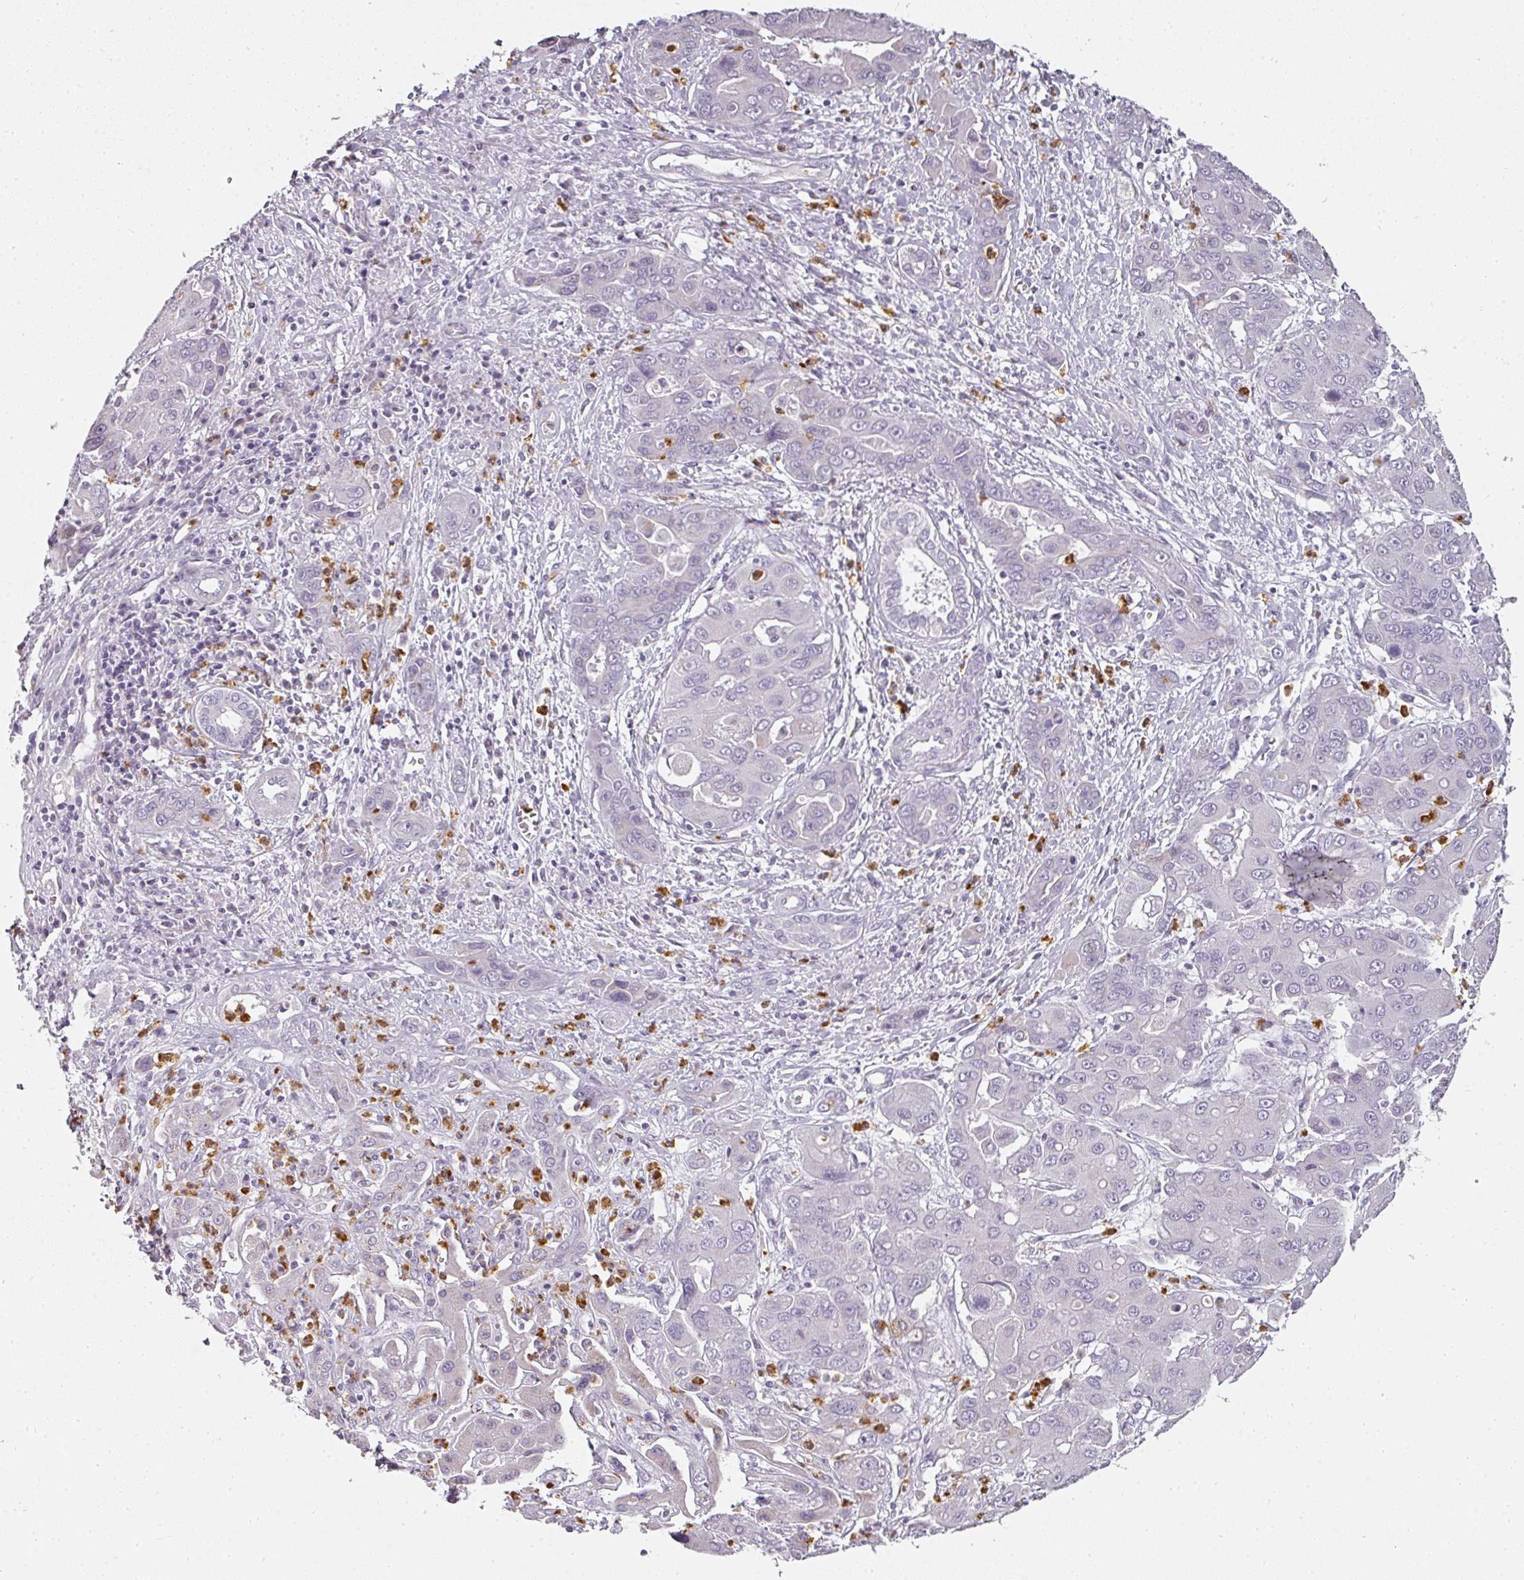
{"staining": {"intensity": "negative", "quantity": "none", "location": "none"}, "tissue": "liver cancer", "cell_type": "Tumor cells", "image_type": "cancer", "snomed": [{"axis": "morphology", "description": "Cholangiocarcinoma"}, {"axis": "topography", "description": "Liver"}], "caption": "Human liver cholangiocarcinoma stained for a protein using immunohistochemistry (IHC) demonstrates no positivity in tumor cells.", "gene": "CAMP", "patient": {"sex": "male", "age": 67}}